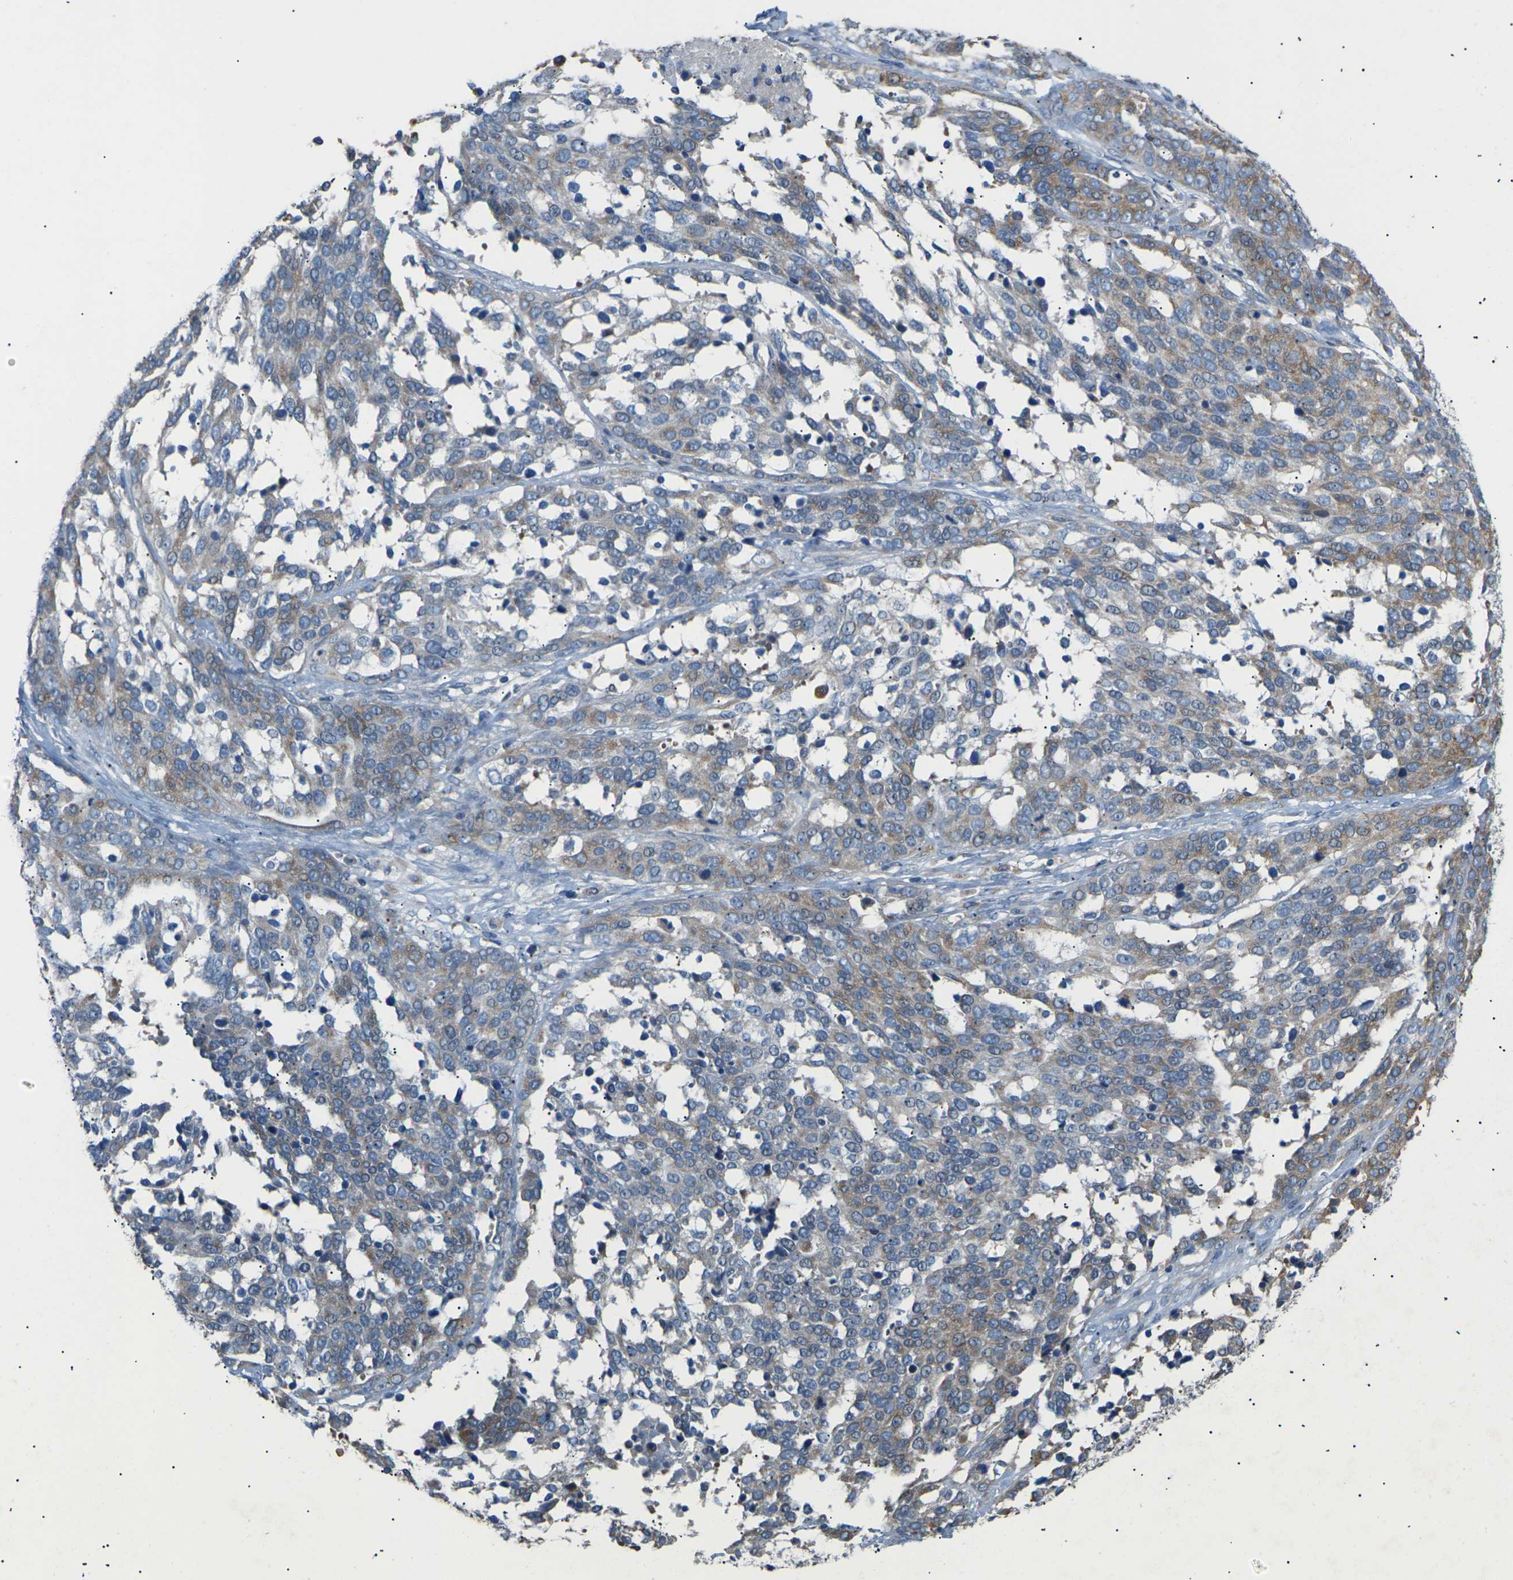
{"staining": {"intensity": "moderate", "quantity": ">75%", "location": "cytoplasmic/membranous"}, "tissue": "ovarian cancer", "cell_type": "Tumor cells", "image_type": "cancer", "snomed": [{"axis": "morphology", "description": "Cystadenocarcinoma, serous, NOS"}, {"axis": "topography", "description": "Ovary"}], "caption": "There is medium levels of moderate cytoplasmic/membranous positivity in tumor cells of ovarian serous cystadenocarcinoma, as demonstrated by immunohistochemical staining (brown color).", "gene": "KLHDC8B", "patient": {"sex": "female", "age": 44}}